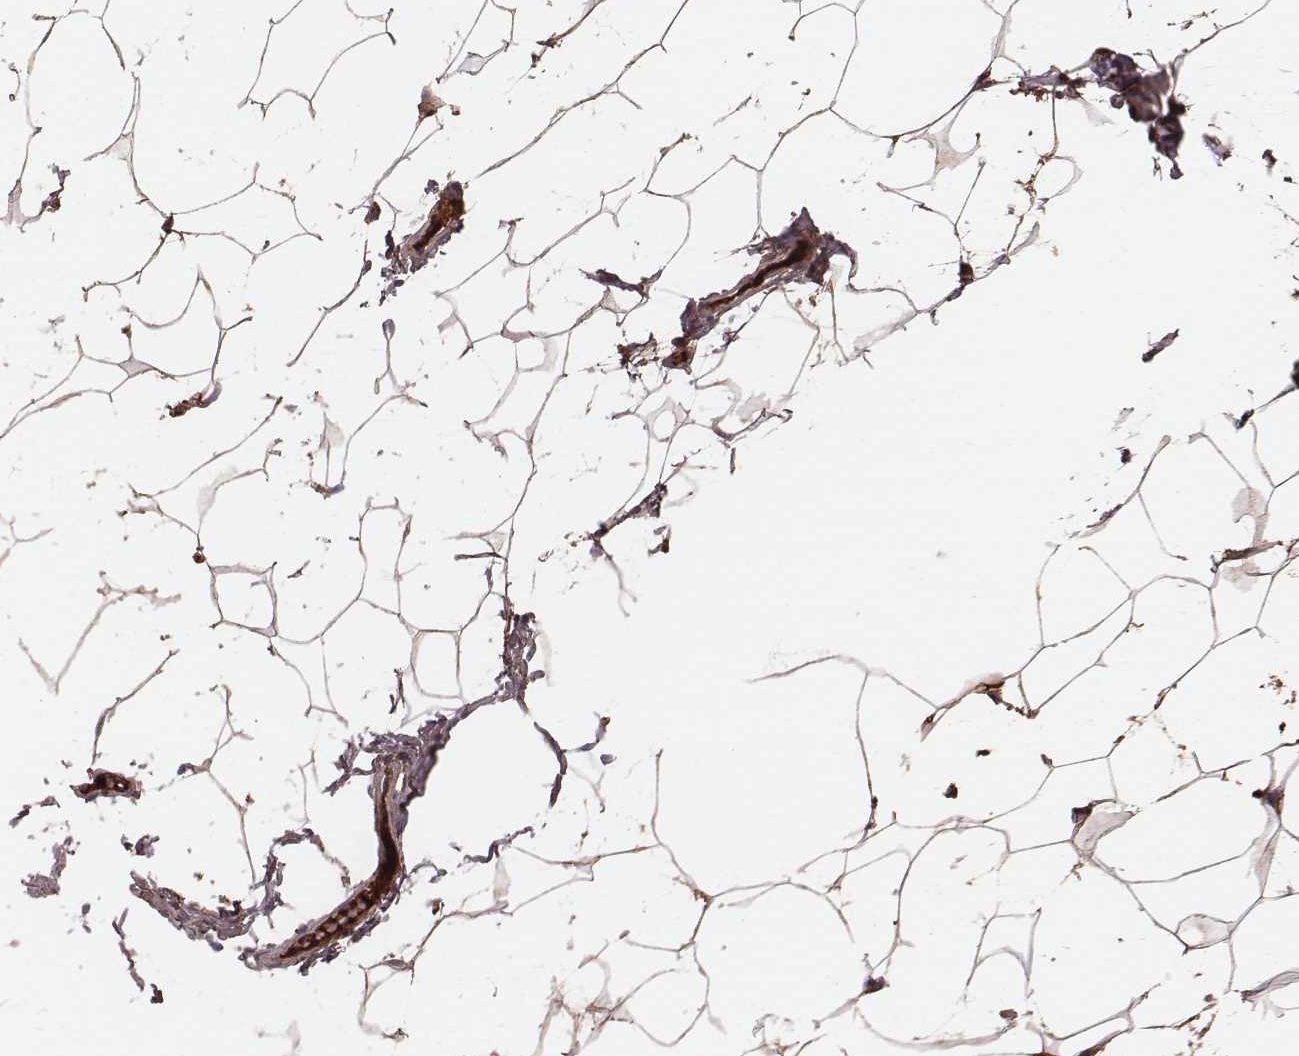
{"staining": {"intensity": "moderate", "quantity": "<25%", "location": "cytoplasmic/membranous,nuclear"}, "tissue": "breast", "cell_type": "Adipocytes", "image_type": "normal", "snomed": [{"axis": "morphology", "description": "Normal tissue, NOS"}, {"axis": "topography", "description": "Breast"}], "caption": "This micrograph shows immunohistochemistry (IHC) staining of unremarkable human breast, with low moderate cytoplasmic/membranous,nuclear staining in approximately <25% of adipocytes.", "gene": "CFTR", "patient": {"sex": "female", "age": 32}}